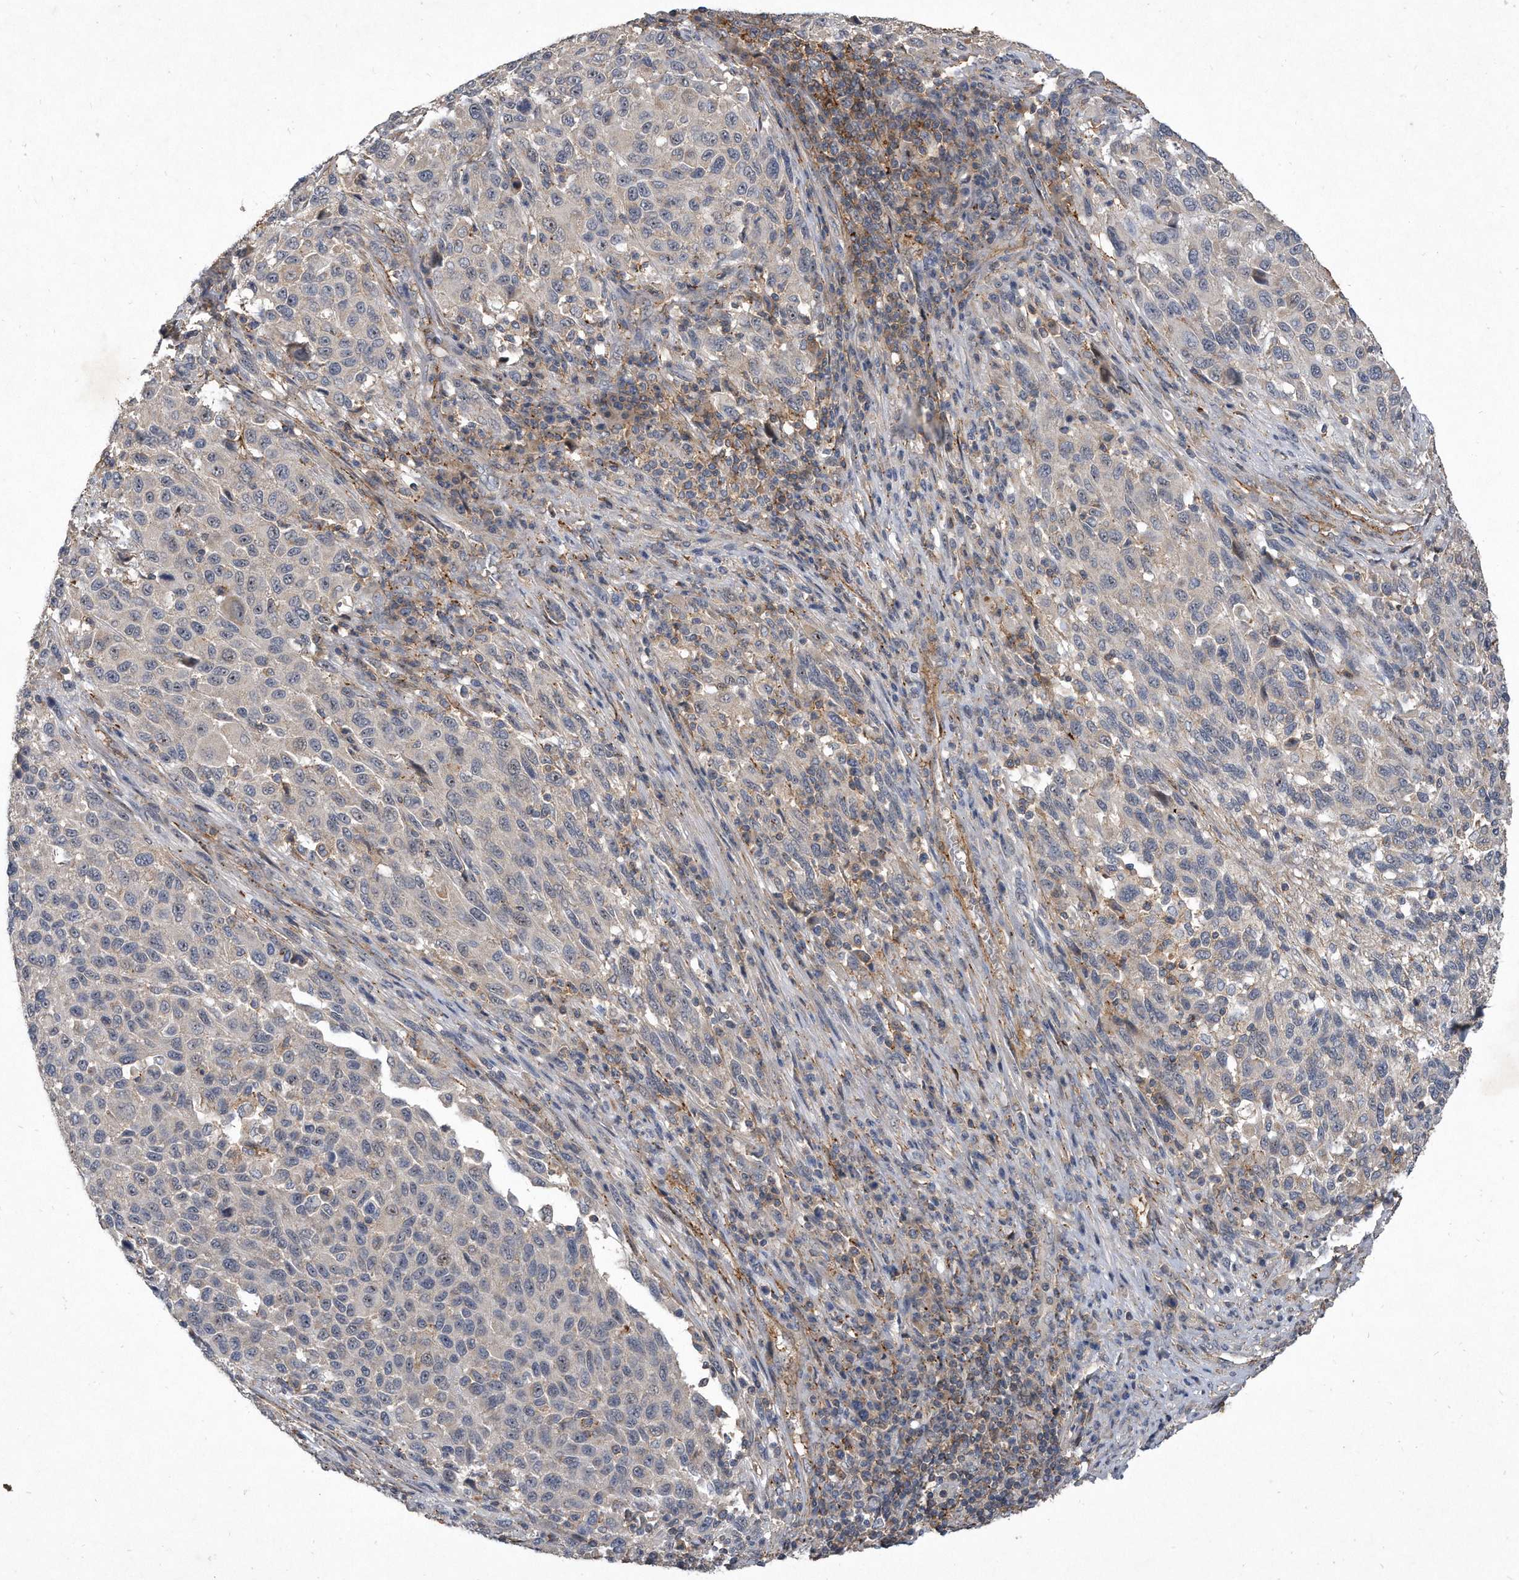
{"staining": {"intensity": "negative", "quantity": "none", "location": "none"}, "tissue": "melanoma", "cell_type": "Tumor cells", "image_type": "cancer", "snomed": [{"axis": "morphology", "description": "Malignant melanoma, Metastatic site"}, {"axis": "topography", "description": "Lymph node"}], "caption": "High magnification brightfield microscopy of melanoma stained with DAB (brown) and counterstained with hematoxylin (blue): tumor cells show no significant staining.", "gene": "PGBD2", "patient": {"sex": "male", "age": 61}}